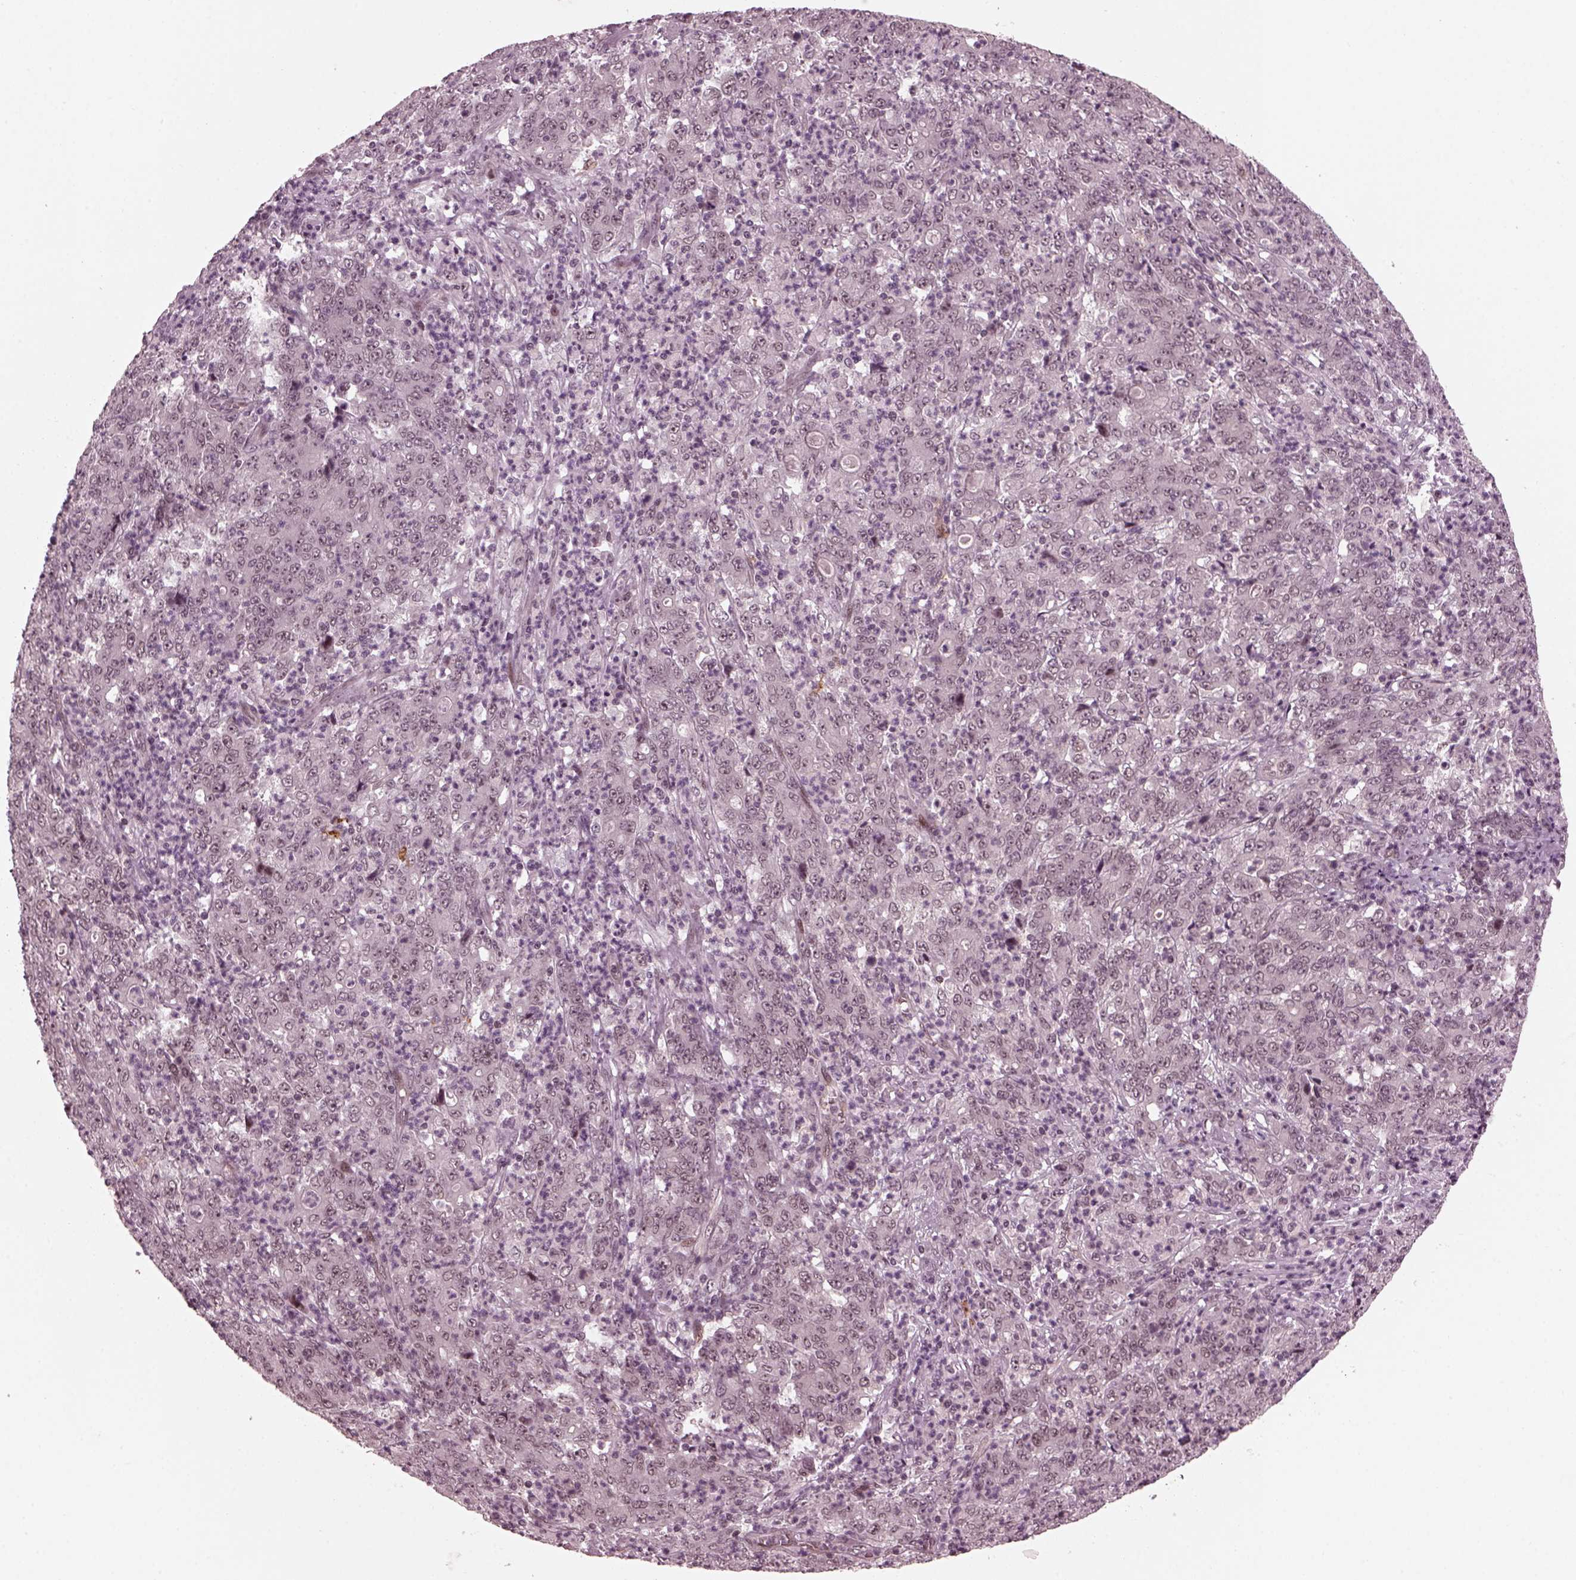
{"staining": {"intensity": "negative", "quantity": "none", "location": "none"}, "tissue": "stomach cancer", "cell_type": "Tumor cells", "image_type": "cancer", "snomed": [{"axis": "morphology", "description": "Adenocarcinoma, NOS"}, {"axis": "topography", "description": "Stomach, lower"}], "caption": "Tumor cells show no significant positivity in stomach adenocarcinoma.", "gene": "TRIB3", "patient": {"sex": "female", "age": 71}}